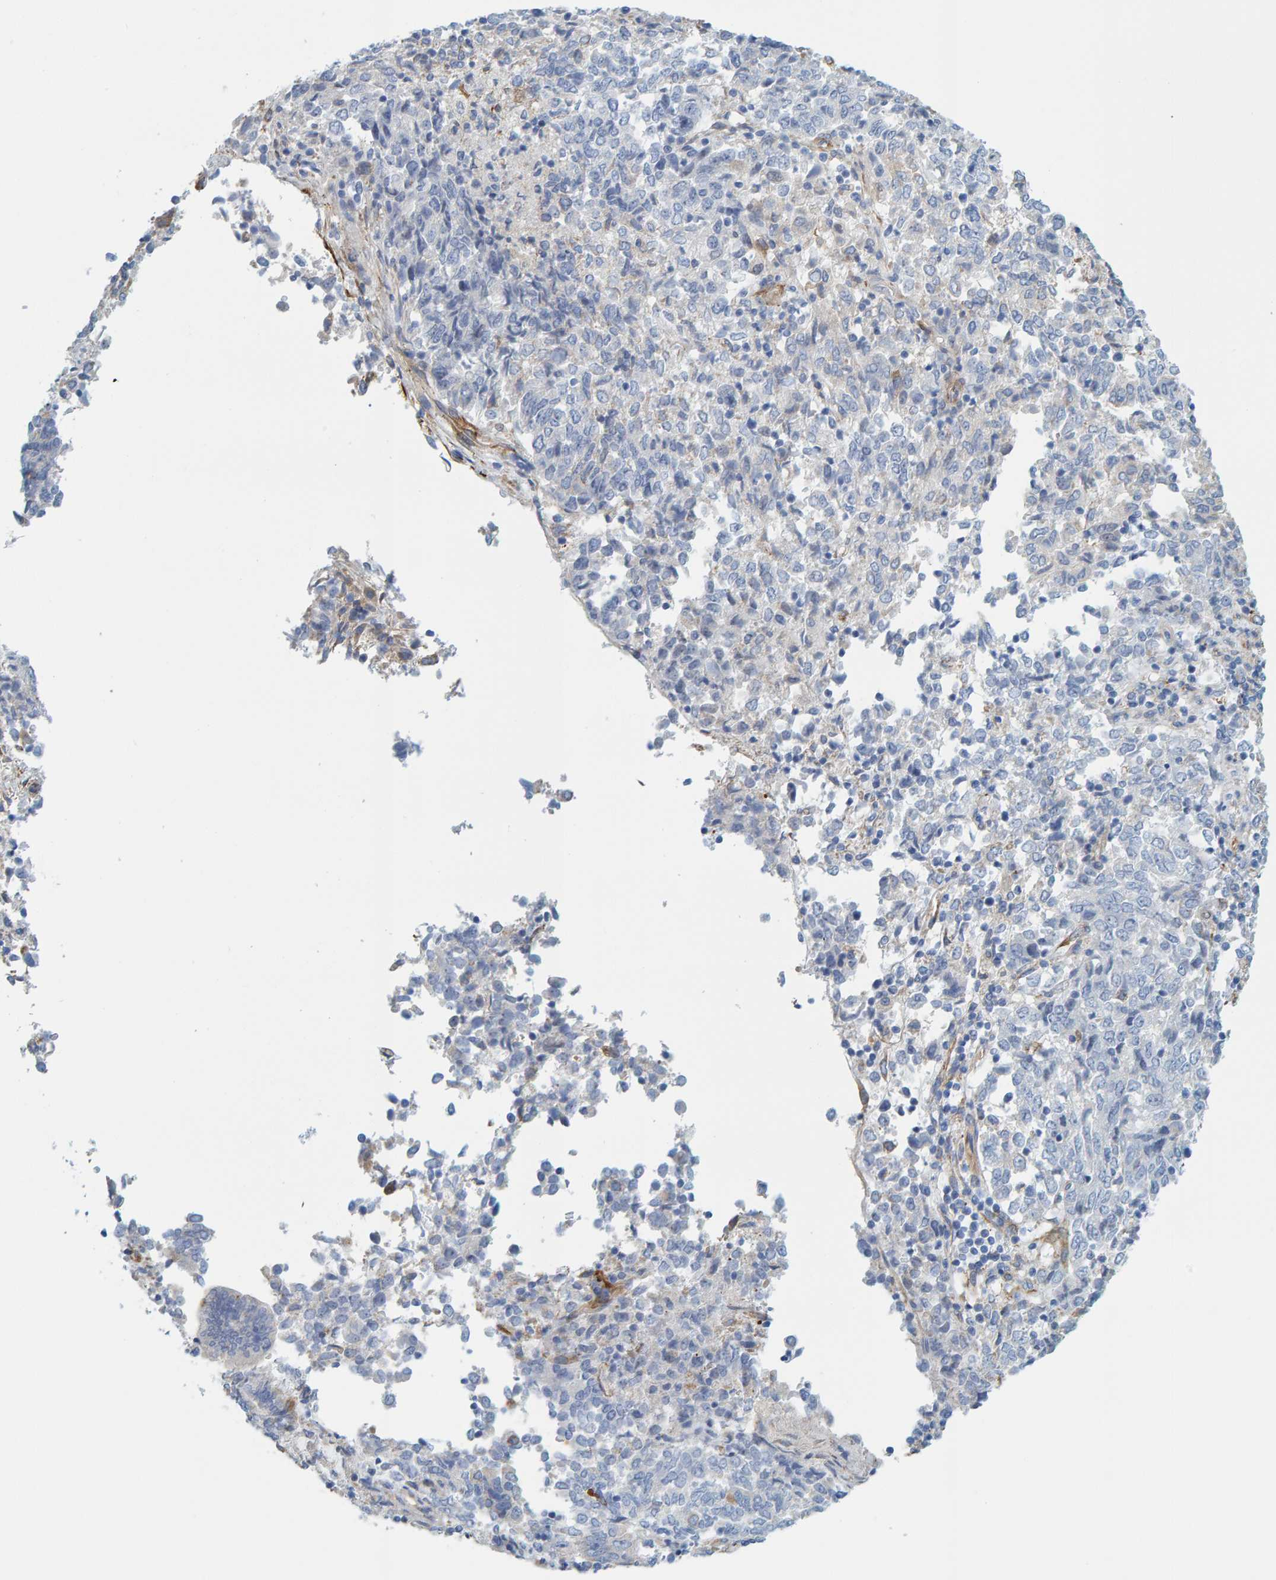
{"staining": {"intensity": "negative", "quantity": "none", "location": "none"}, "tissue": "endometrial cancer", "cell_type": "Tumor cells", "image_type": "cancer", "snomed": [{"axis": "morphology", "description": "Adenocarcinoma, NOS"}, {"axis": "topography", "description": "Endometrium"}], "caption": "This is an immunohistochemistry histopathology image of human endometrial adenocarcinoma. There is no expression in tumor cells.", "gene": "MAP1B", "patient": {"sex": "female", "age": 80}}